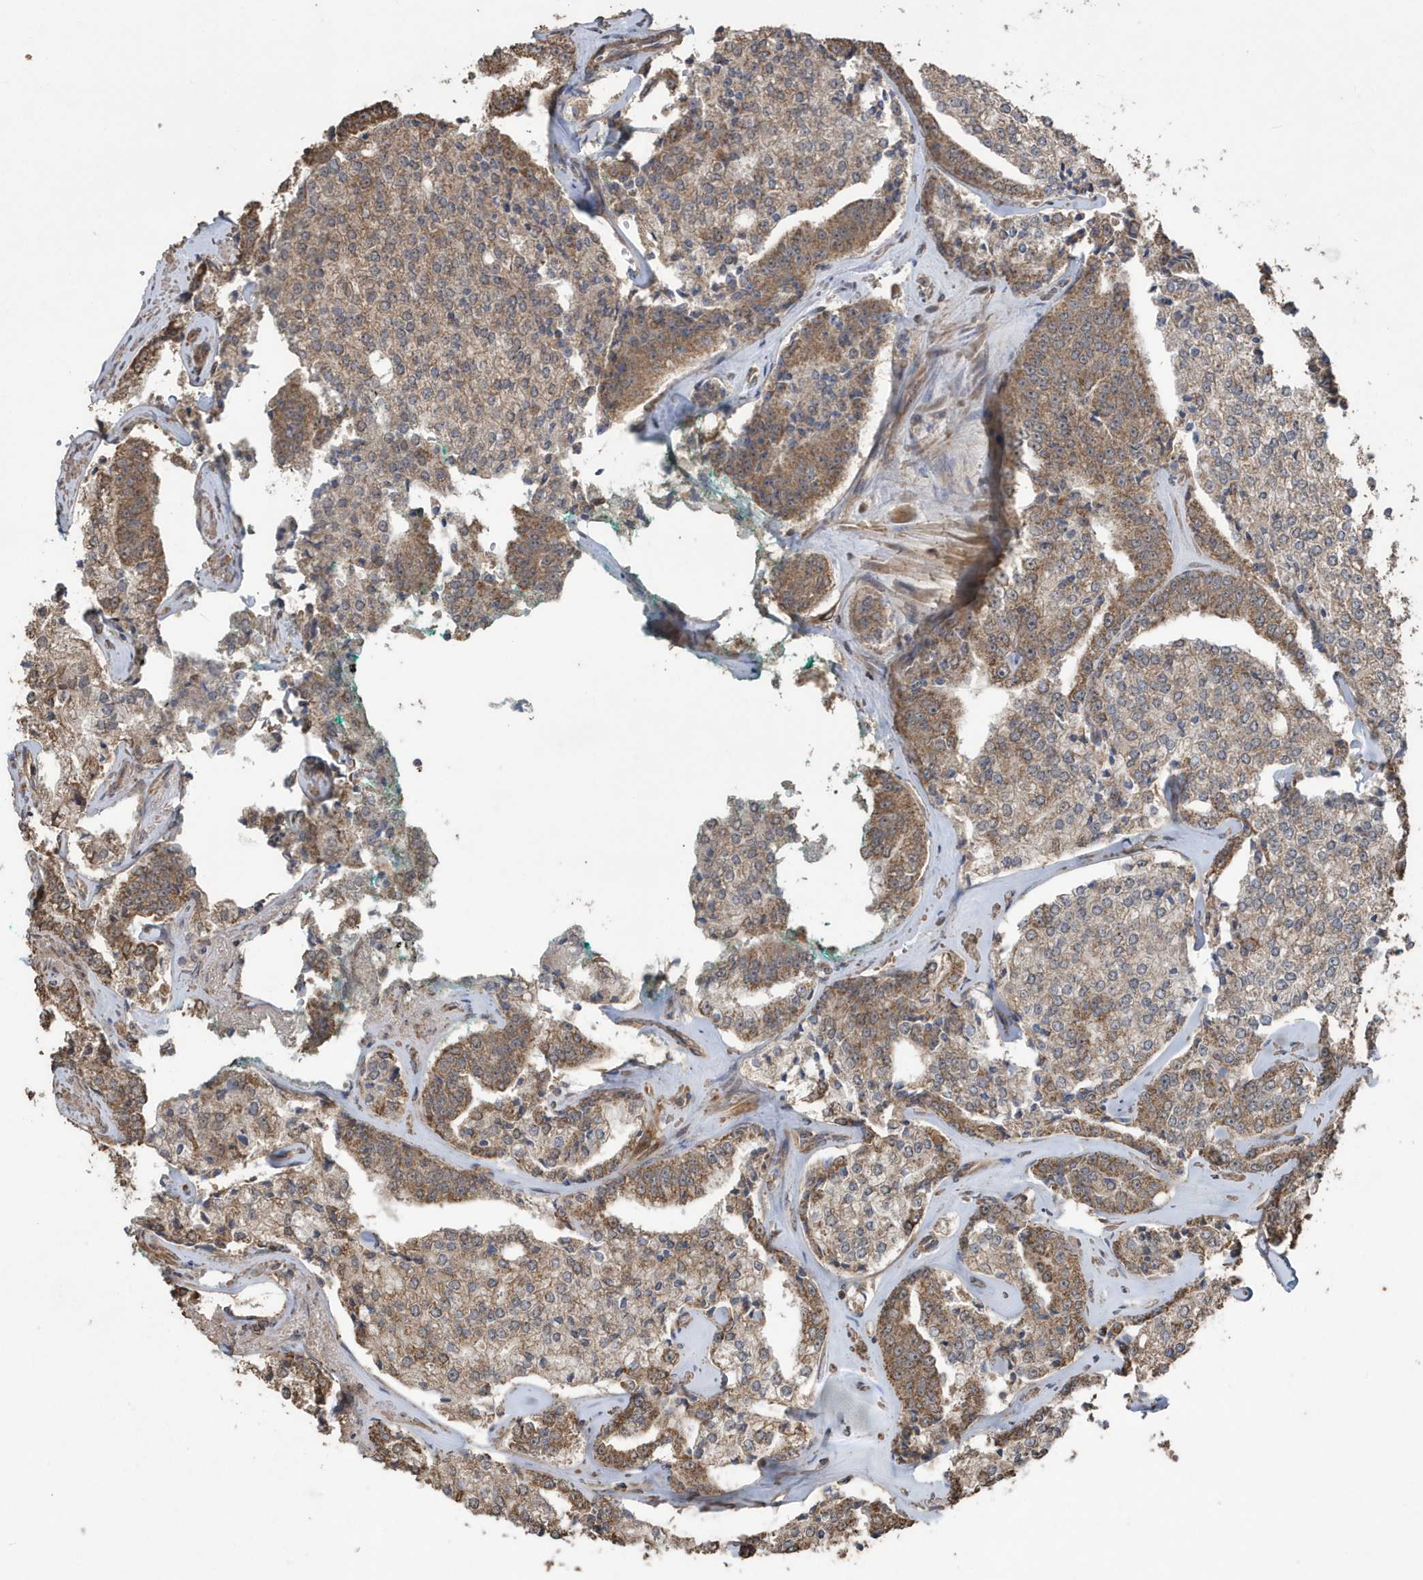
{"staining": {"intensity": "moderate", "quantity": ">75%", "location": "cytoplasmic/membranous"}, "tissue": "prostate cancer", "cell_type": "Tumor cells", "image_type": "cancer", "snomed": [{"axis": "morphology", "description": "Adenocarcinoma, High grade"}, {"axis": "topography", "description": "Prostate"}], "caption": "An immunohistochemistry (IHC) histopathology image of tumor tissue is shown. Protein staining in brown highlights moderate cytoplasmic/membranous positivity in prostate high-grade adenocarcinoma within tumor cells.", "gene": "PAXBP1", "patient": {"sex": "male", "age": 71}}